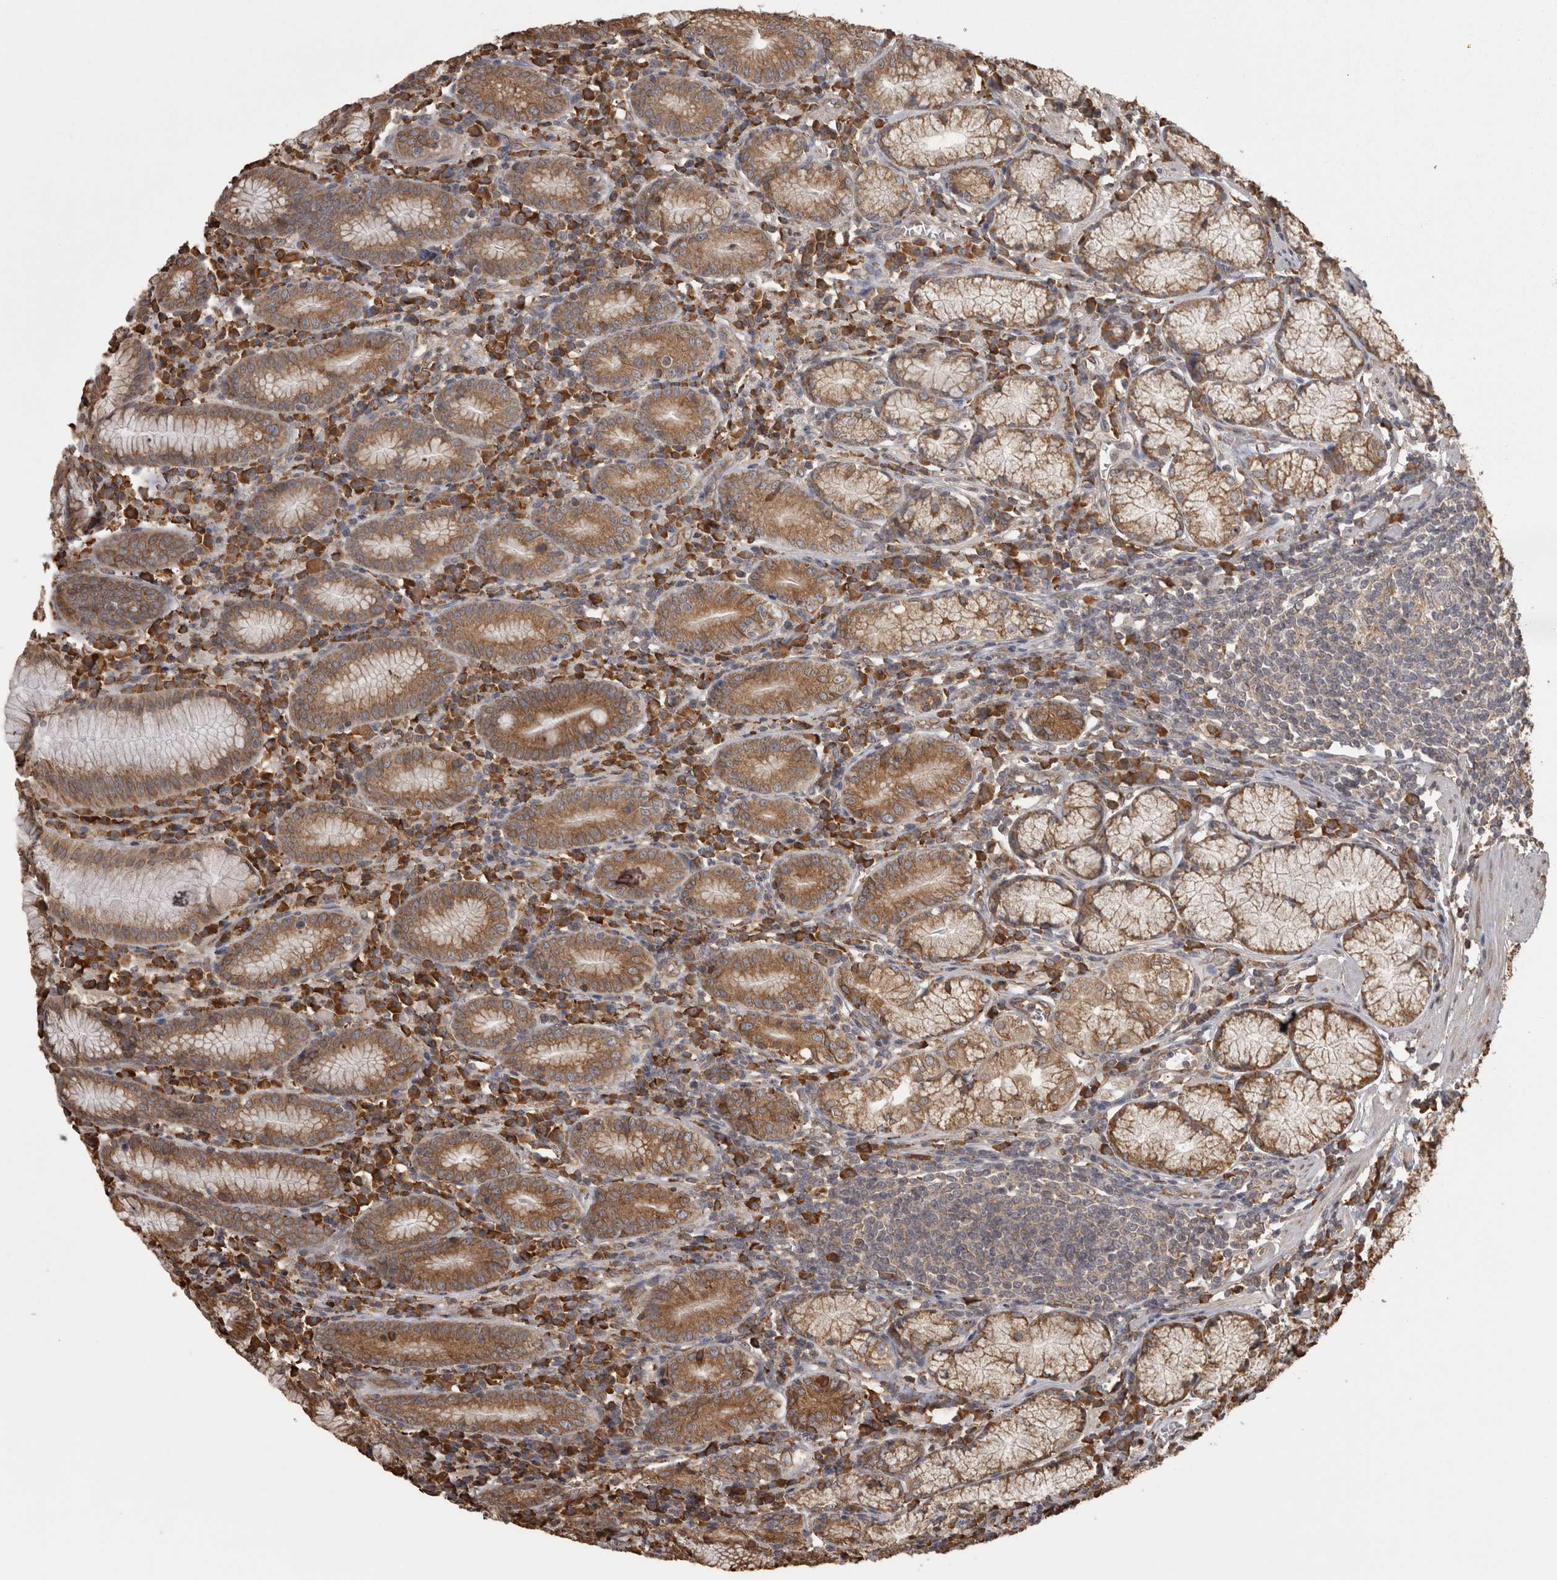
{"staining": {"intensity": "moderate", "quantity": ">75%", "location": "cytoplasmic/membranous"}, "tissue": "stomach", "cell_type": "Glandular cells", "image_type": "normal", "snomed": [{"axis": "morphology", "description": "Normal tissue, NOS"}, {"axis": "topography", "description": "Stomach"}], "caption": "Immunohistochemistry staining of benign stomach, which shows medium levels of moderate cytoplasmic/membranous expression in about >75% of glandular cells indicating moderate cytoplasmic/membranous protein staining. The staining was performed using DAB (3,3'-diaminobenzidine) (brown) for protein detection and nuclei were counterstained in hematoxylin (blue).", "gene": "PON2", "patient": {"sex": "male", "age": 55}}